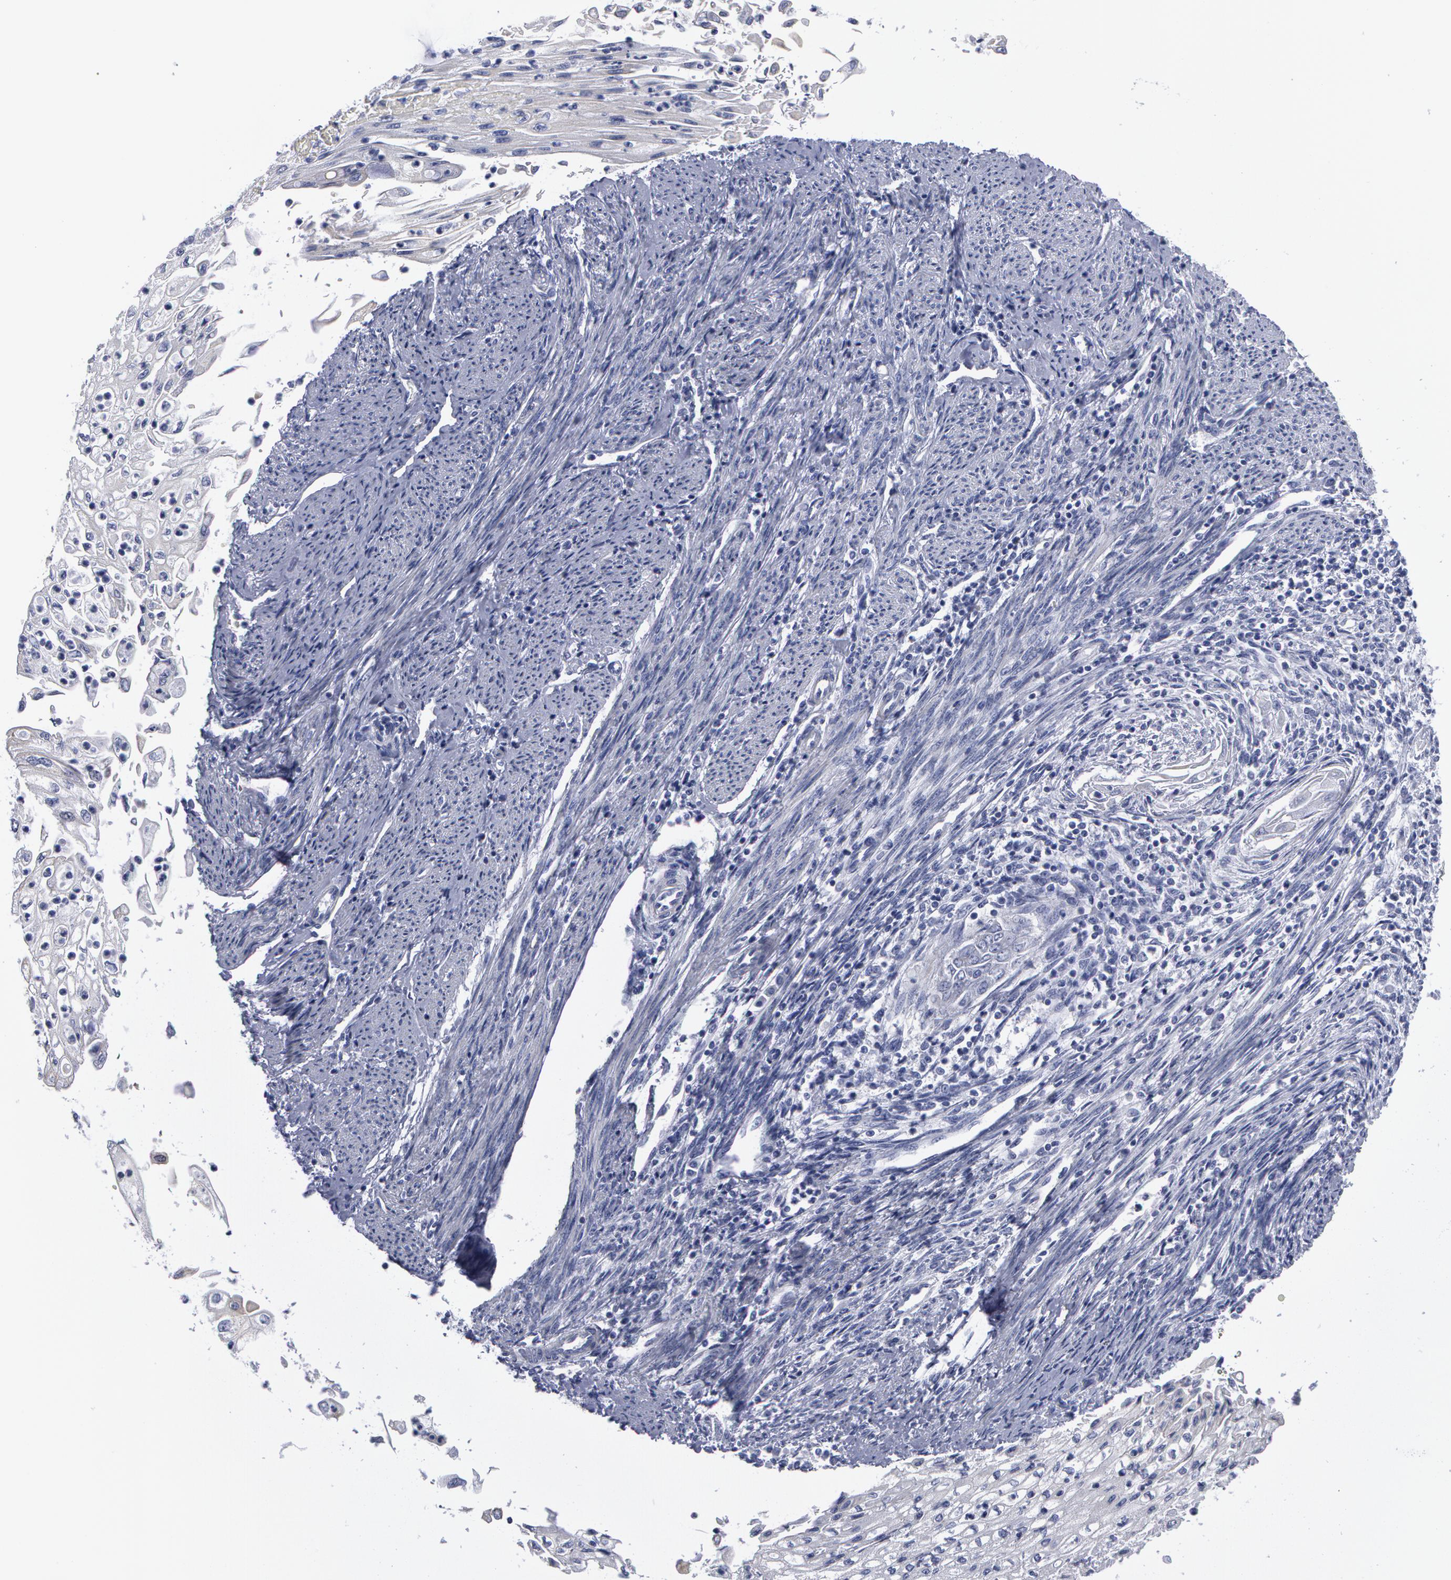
{"staining": {"intensity": "negative", "quantity": "none", "location": "none"}, "tissue": "endometrial cancer", "cell_type": "Tumor cells", "image_type": "cancer", "snomed": [{"axis": "morphology", "description": "Adenocarcinoma, NOS"}, {"axis": "topography", "description": "Endometrium"}], "caption": "Tumor cells show no significant expression in endometrial adenocarcinoma.", "gene": "SMC1B", "patient": {"sex": "female", "age": 75}}